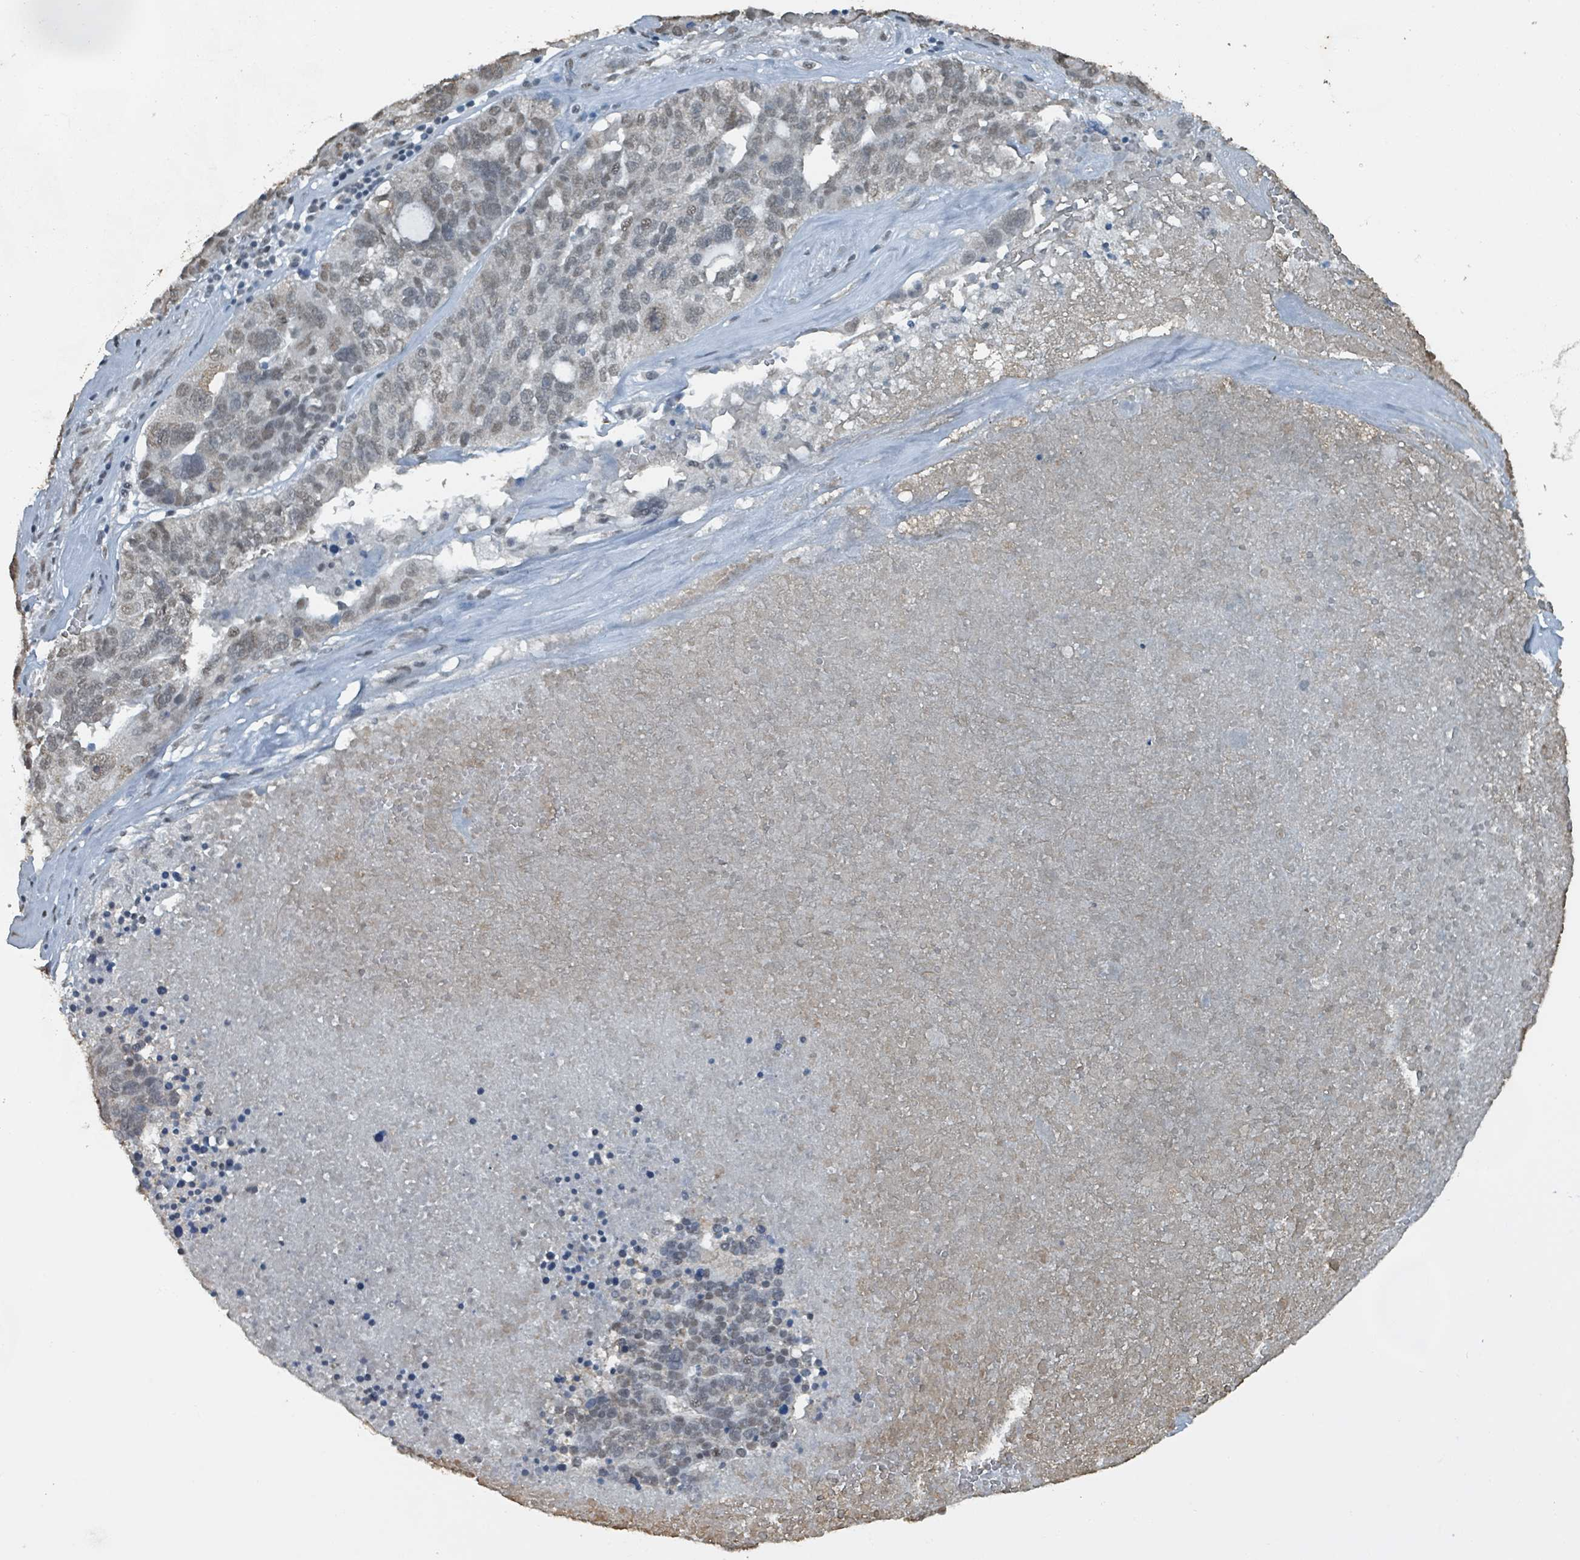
{"staining": {"intensity": "weak", "quantity": "25%-75%", "location": "nuclear"}, "tissue": "ovarian cancer", "cell_type": "Tumor cells", "image_type": "cancer", "snomed": [{"axis": "morphology", "description": "Cystadenocarcinoma, serous, NOS"}, {"axis": "topography", "description": "Ovary"}], "caption": "Ovarian serous cystadenocarcinoma stained with immunohistochemistry (IHC) exhibits weak nuclear staining in approximately 25%-75% of tumor cells. (Brightfield microscopy of DAB IHC at high magnification).", "gene": "PHIP", "patient": {"sex": "female", "age": 59}}